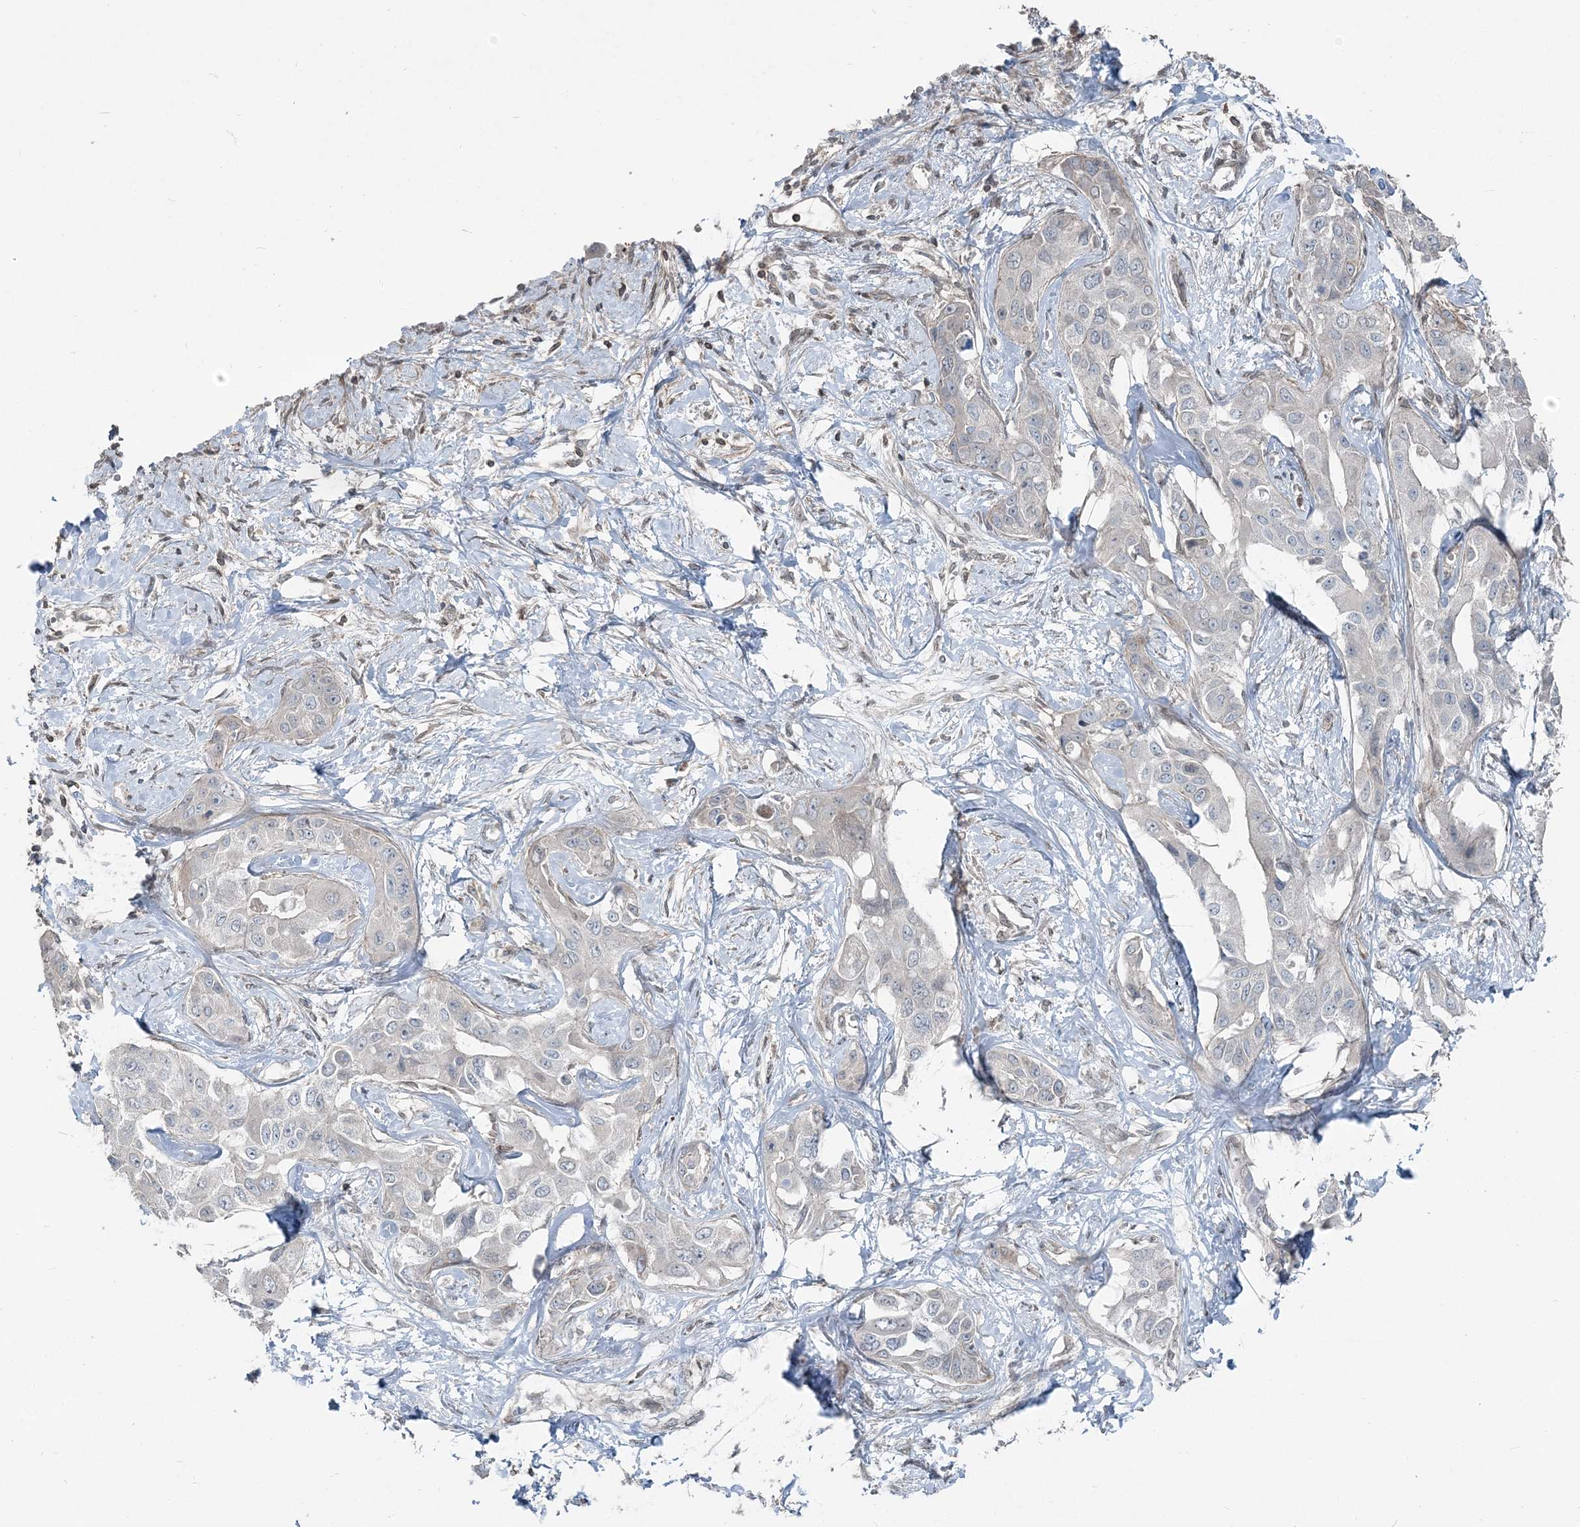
{"staining": {"intensity": "negative", "quantity": "none", "location": "none"}, "tissue": "liver cancer", "cell_type": "Tumor cells", "image_type": "cancer", "snomed": [{"axis": "morphology", "description": "Cholangiocarcinoma"}, {"axis": "topography", "description": "Liver"}], "caption": "This is a image of immunohistochemistry staining of cholangiocarcinoma (liver), which shows no expression in tumor cells. The staining was performed using DAB to visualize the protein expression in brown, while the nuclei were stained in blue with hematoxylin (Magnification: 20x).", "gene": "FBXL17", "patient": {"sex": "male", "age": 59}}